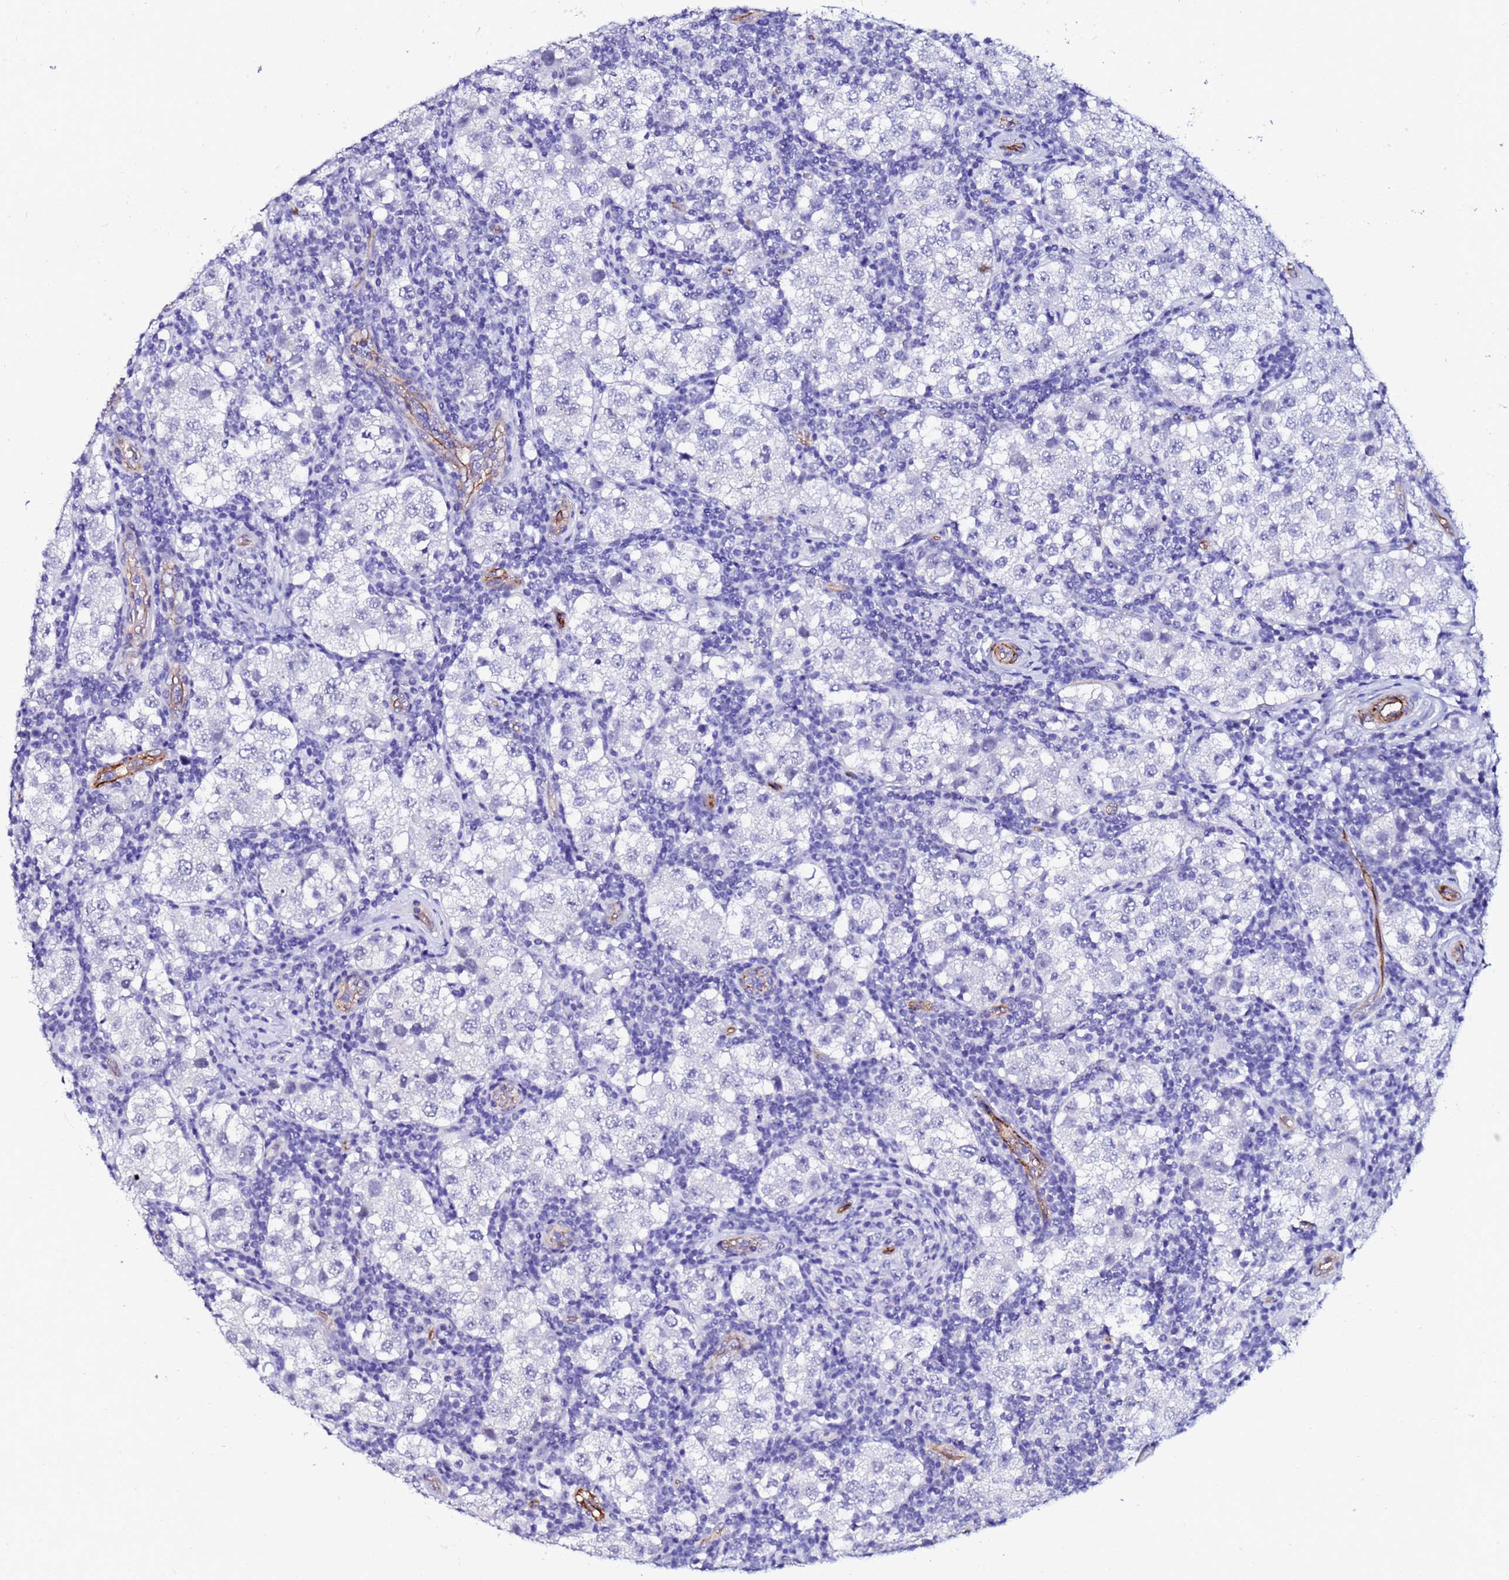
{"staining": {"intensity": "negative", "quantity": "none", "location": "none"}, "tissue": "testis cancer", "cell_type": "Tumor cells", "image_type": "cancer", "snomed": [{"axis": "morphology", "description": "Seminoma, NOS"}, {"axis": "topography", "description": "Testis"}], "caption": "IHC of seminoma (testis) displays no staining in tumor cells. The staining is performed using DAB brown chromogen with nuclei counter-stained in using hematoxylin.", "gene": "DEFB104A", "patient": {"sex": "male", "age": 34}}